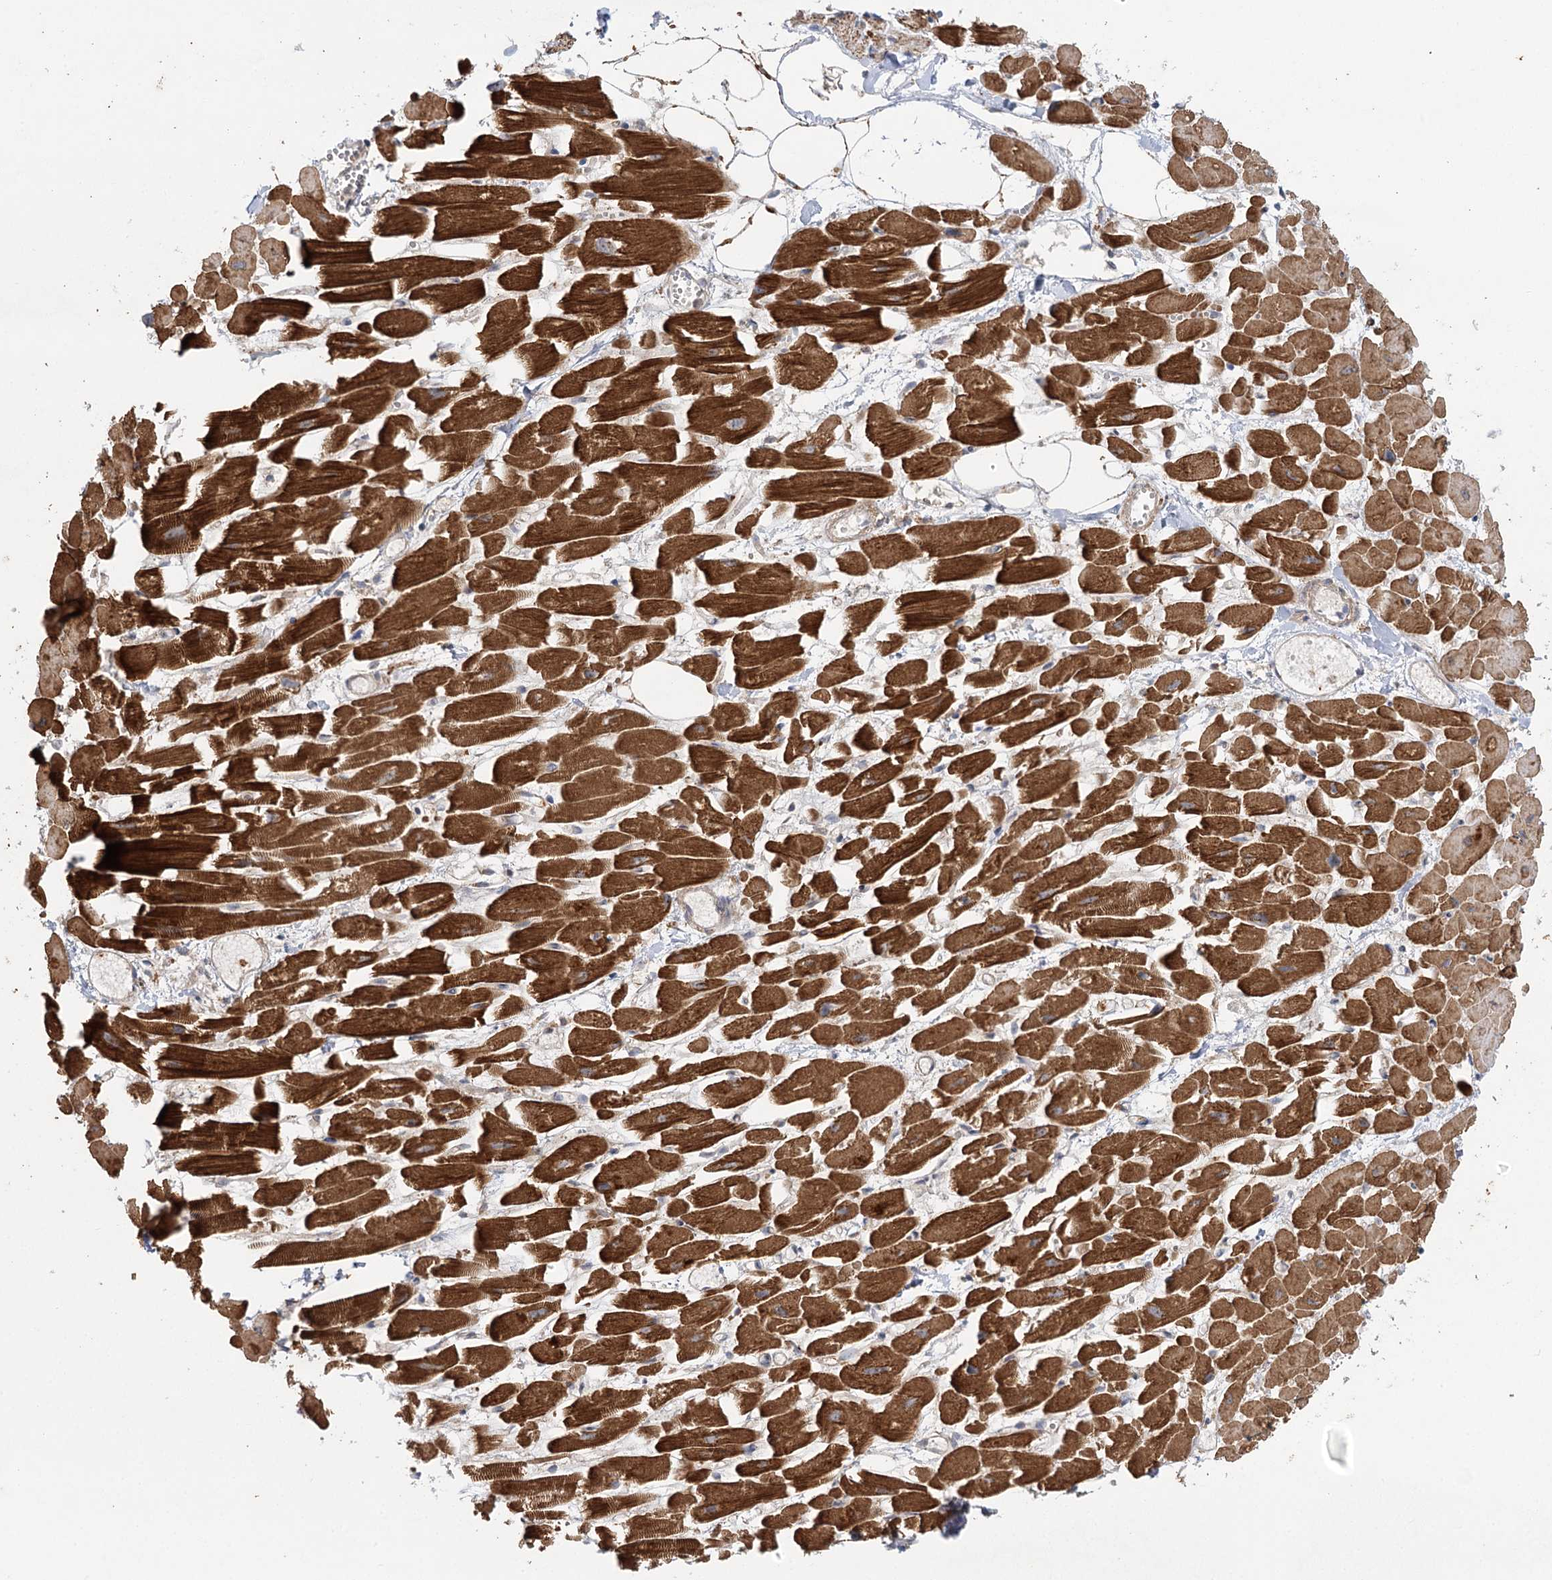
{"staining": {"intensity": "strong", "quantity": ">75%", "location": "cytoplasmic/membranous"}, "tissue": "heart muscle", "cell_type": "Cardiomyocytes", "image_type": "normal", "snomed": [{"axis": "morphology", "description": "Normal tissue, NOS"}, {"axis": "topography", "description": "Heart"}], "caption": "The photomicrograph displays immunohistochemical staining of unremarkable heart muscle. There is strong cytoplasmic/membranous staining is seen in about >75% of cardiomyocytes.", "gene": "ENSG00000273217", "patient": {"sex": "female", "age": 64}}